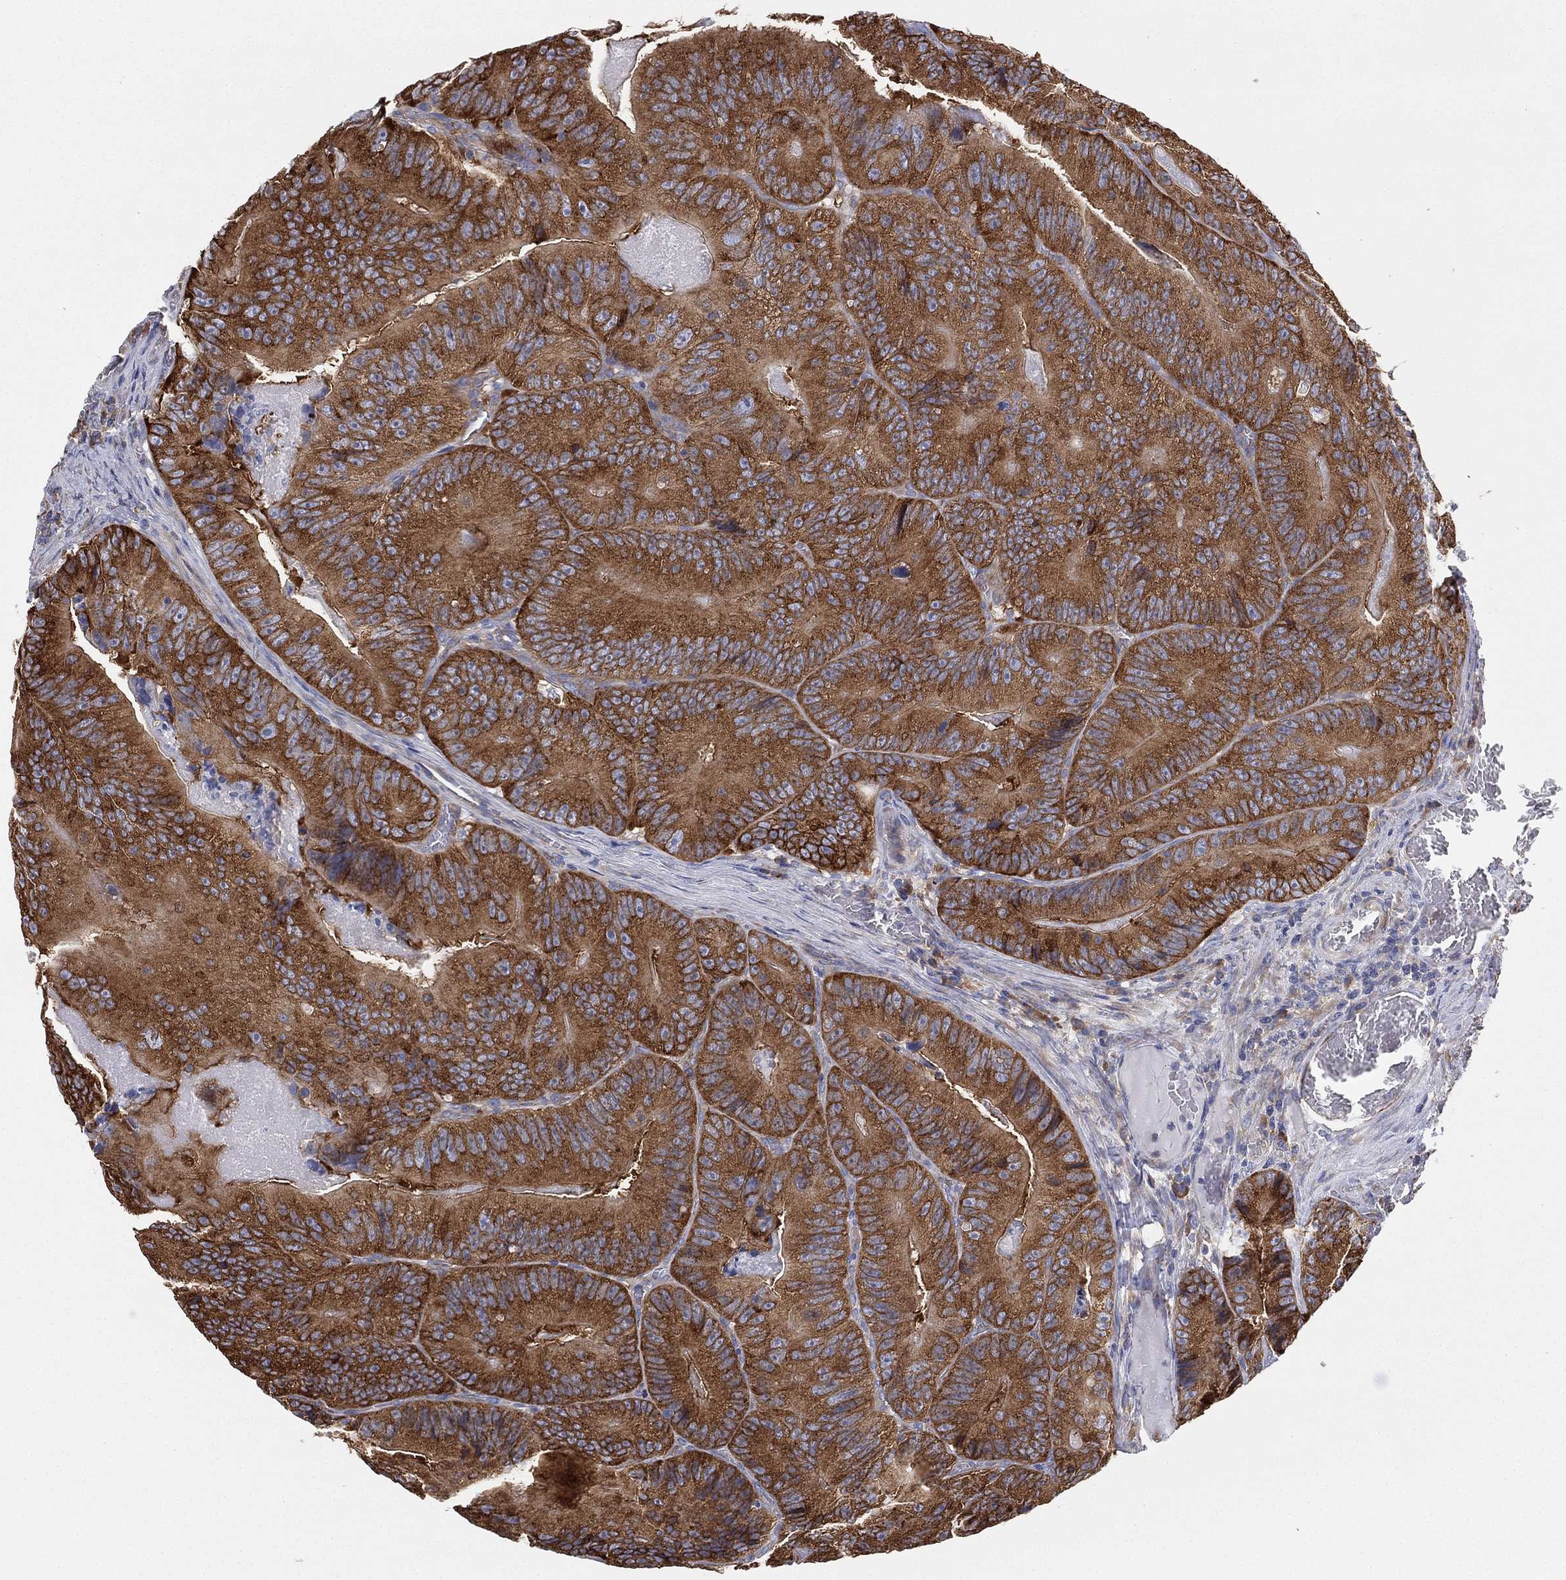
{"staining": {"intensity": "strong", "quantity": ">75%", "location": "cytoplasmic/membranous"}, "tissue": "colorectal cancer", "cell_type": "Tumor cells", "image_type": "cancer", "snomed": [{"axis": "morphology", "description": "Adenocarcinoma, NOS"}, {"axis": "topography", "description": "Colon"}], "caption": "IHC micrograph of neoplastic tissue: colorectal cancer stained using immunohistochemistry (IHC) shows high levels of strong protein expression localized specifically in the cytoplasmic/membranous of tumor cells, appearing as a cytoplasmic/membranous brown color.", "gene": "FARSA", "patient": {"sex": "female", "age": 86}}